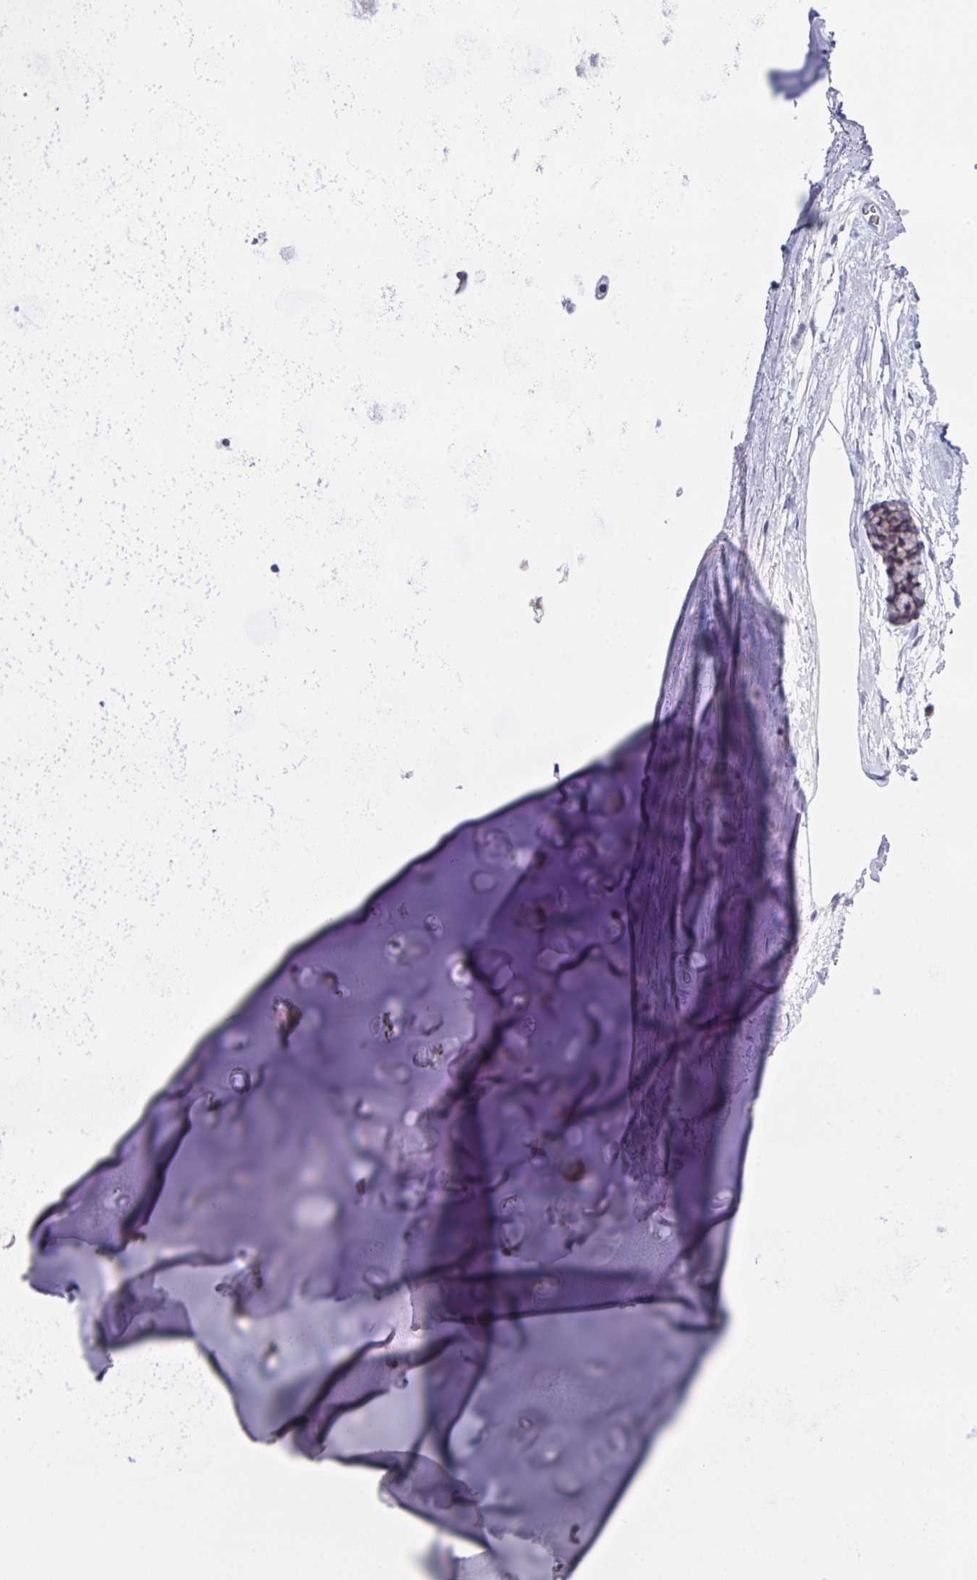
{"staining": {"intensity": "moderate", "quantity": "25%-75%", "location": "cytoplasmic/membranous"}, "tissue": "soft tissue", "cell_type": "Chondrocytes", "image_type": "normal", "snomed": [{"axis": "morphology", "description": "Normal tissue, NOS"}, {"axis": "topography", "description": "Lymph node"}, {"axis": "topography", "description": "Cartilage tissue"}, {"axis": "topography", "description": "Bronchus"}], "caption": "An immunohistochemistry (IHC) histopathology image of normal tissue is shown. Protein staining in brown shows moderate cytoplasmic/membranous positivity in soft tissue within chondrocytes.", "gene": "FBXO47", "patient": {"sex": "female", "age": 70}}